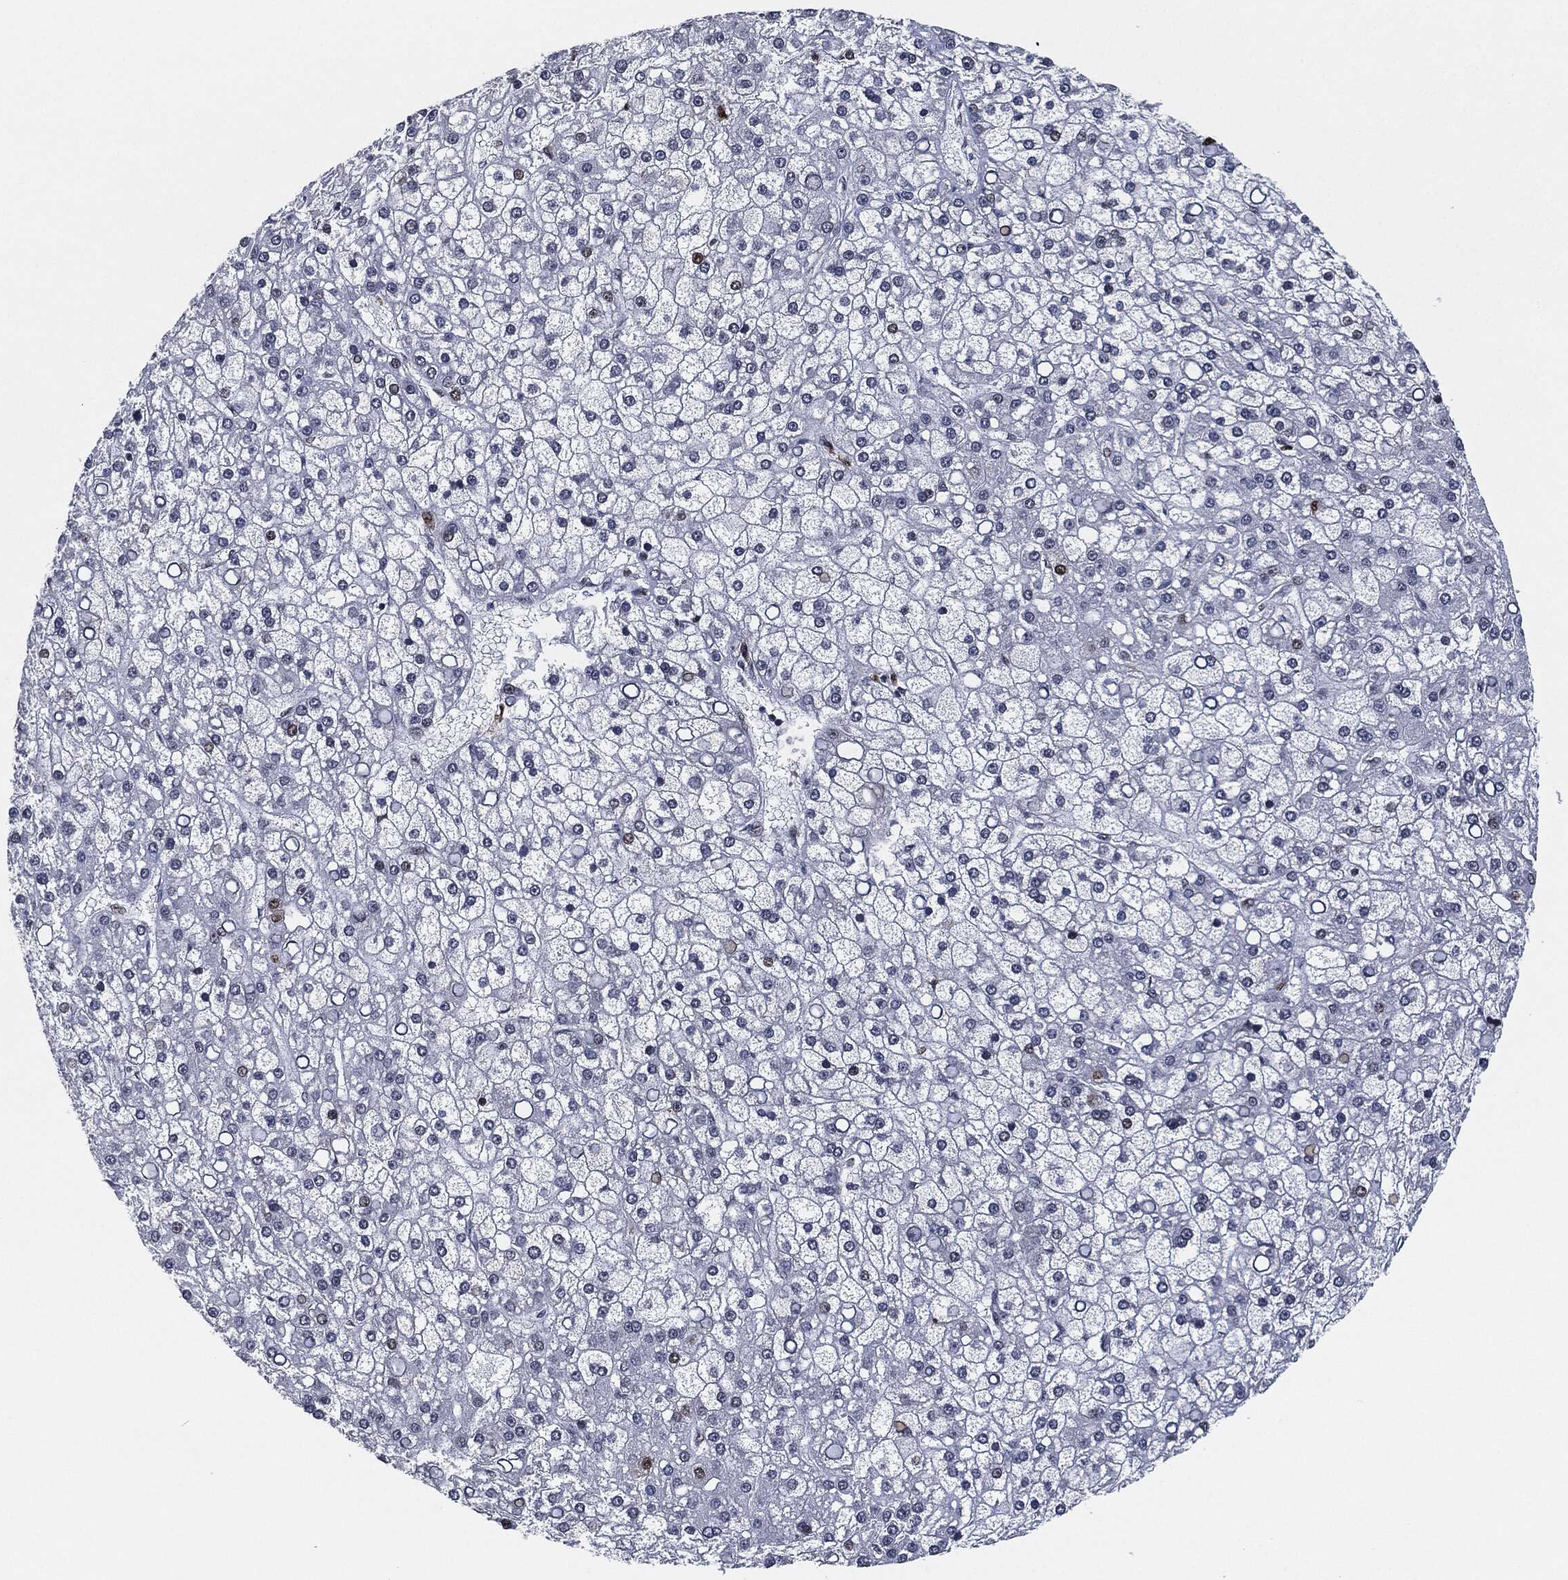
{"staining": {"intensity": "moderate", "quantity": "<25%", "location": "nuclear"}, "tissue": "liver cancer", "cell_type": "Tumor cells", "image_type": "cancer", "snomed": [{"axis": "morphology", "description": "Carcinoma, Hepatocellular, NOS"}, {"axis": "topography", "description": "Liver"}], "caption": "Immunohistochemical staining of hepatocellular carcinoma (liver) exhibits moderate nuclear protein positivity in about <25% of tumor cells.", "gene": "PCNA", "patient": {"sex": "male", "age": 67}}